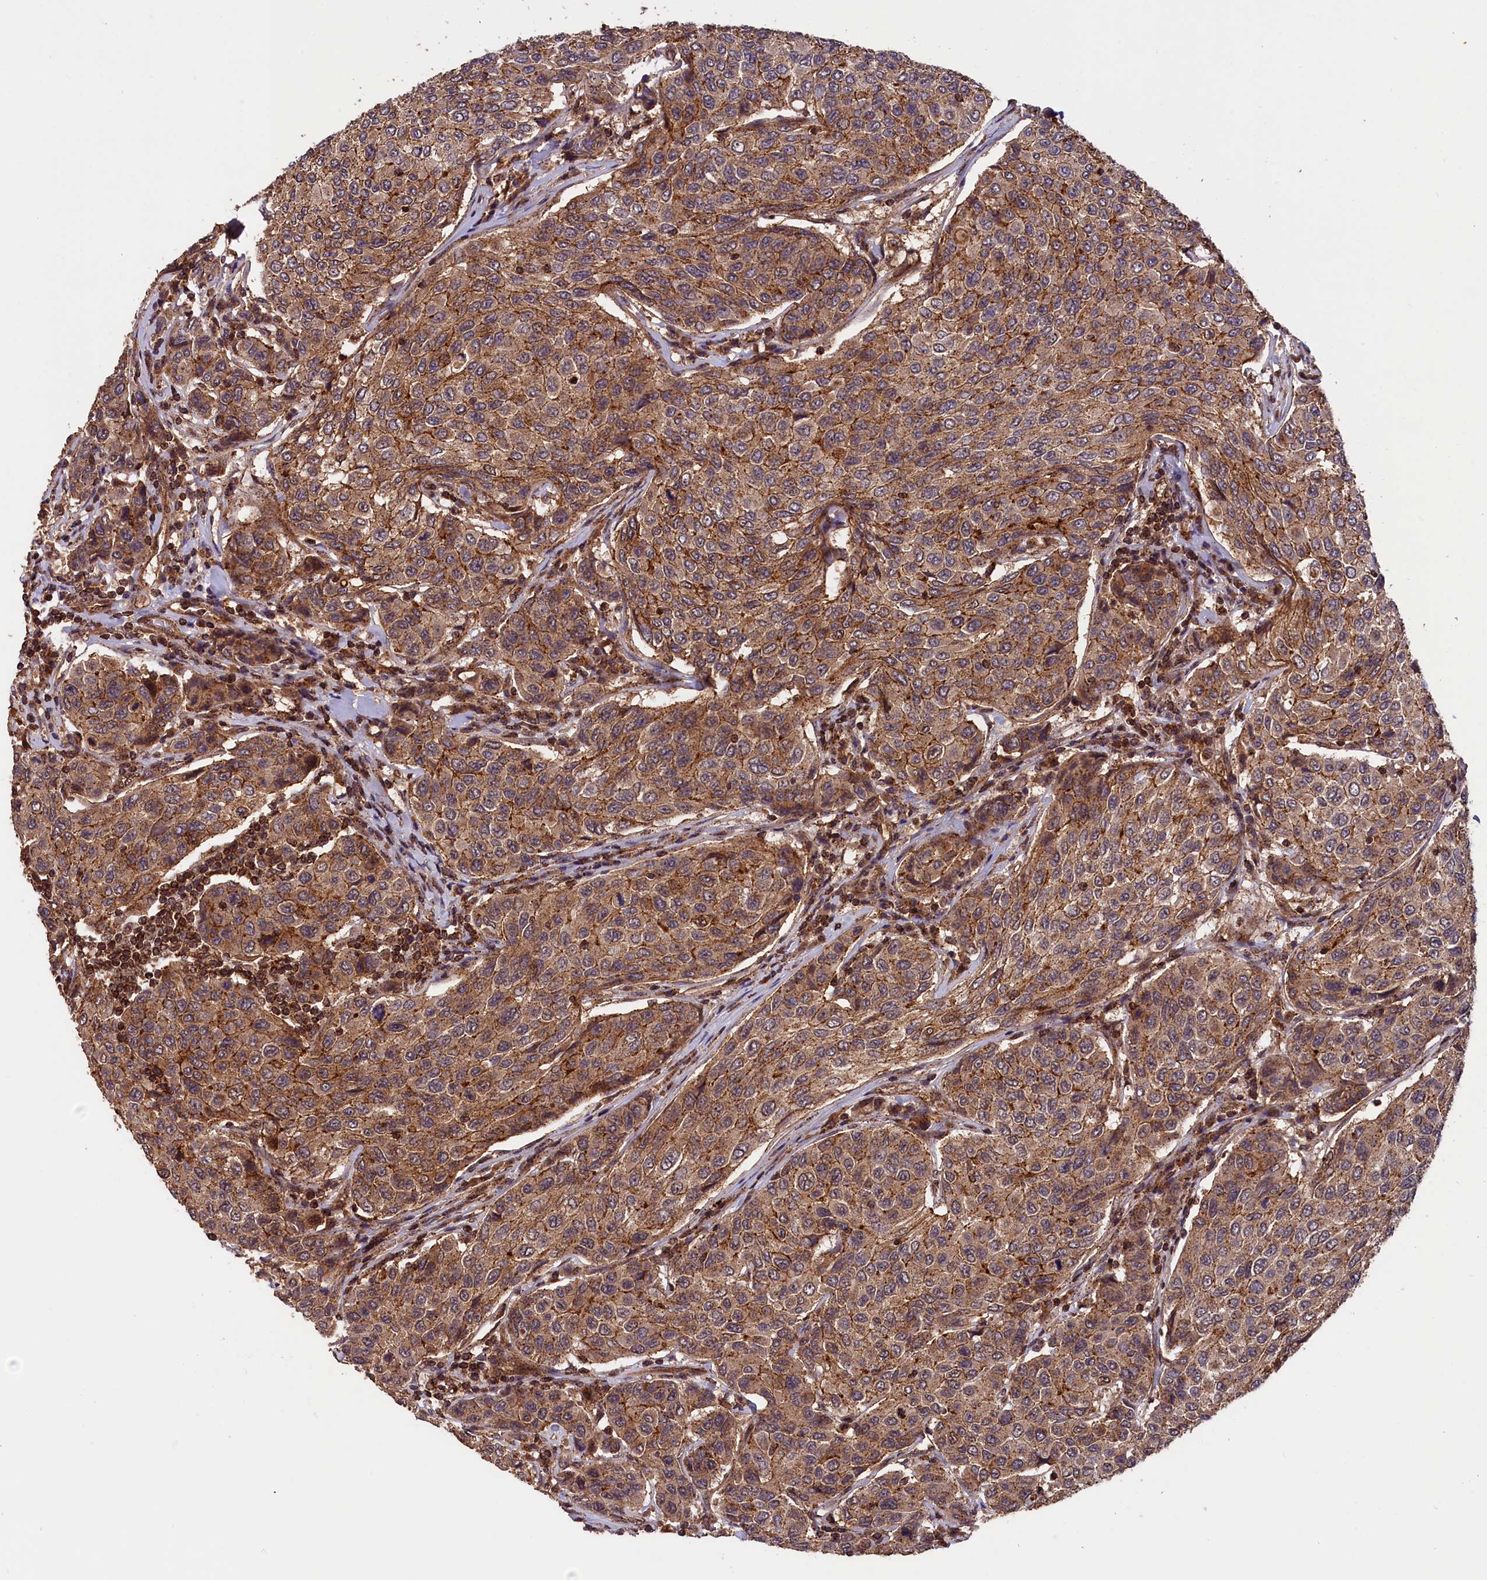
{"staining": {"intensity": "moderate", "quantity": ">75%", "location": "cytoplasmic/membranous"}, "tissue": "breast cancer", "cell_type": "Tumor cells", "image_type": "cancer", "snomed": [{"axis": "morphology", "description": "Duct carcinoma"}, {"axis": "topography", "description": "Breast"}], "caption": "DAB (3,3'-diaminobenzidine) immunohistochemical staining of infiltrating ductal carcinoma (breast) shows moderate cytoplasmic/membranous protein expression in about >75% of tumor cells.", "gene": "IST1", "patient": {"sex": "female", "age": 55}}